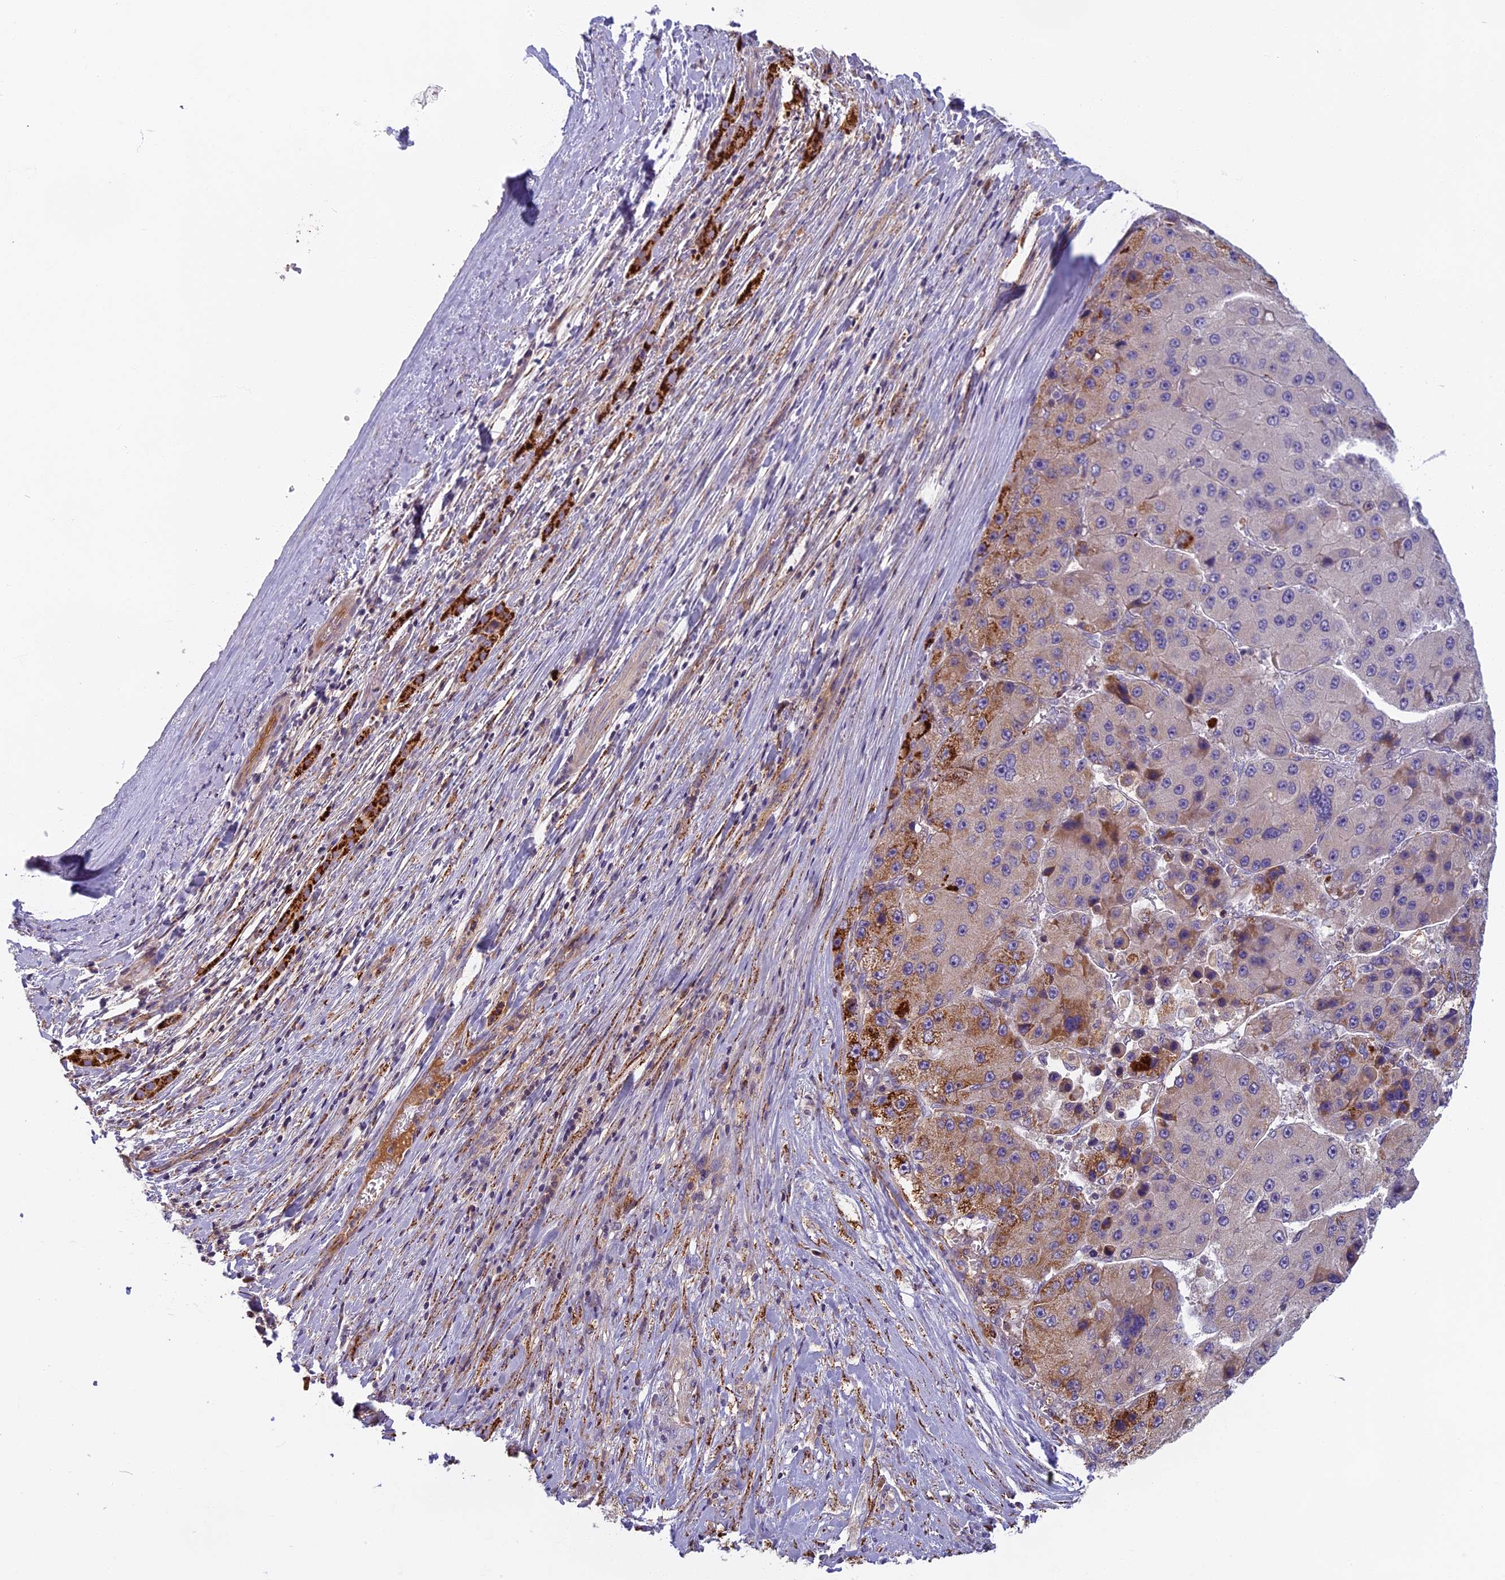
{"staining": {"intensity": "moderate", "quantity": "<25%", "location": "cytoplasmic/membranous"}, "tissue": "liver cancer", "cell_type": "Tumor cells", "image_type": "cancer", "snomed": [{"axis": "morphology", "description": "Carcinoma, Hepatocellular, NOS"}, {"axis": "topography", "description": "Liver"}], "caption": "Human liver cancer (hepatocellular carcinoma) stained for a protein (brown) demonstrates moderate cytoplasmic/membranous positive staining in about <25% of tumor cells.", "gene": "SEMA7A", "patient": {"sex": "female", "age": 73}}